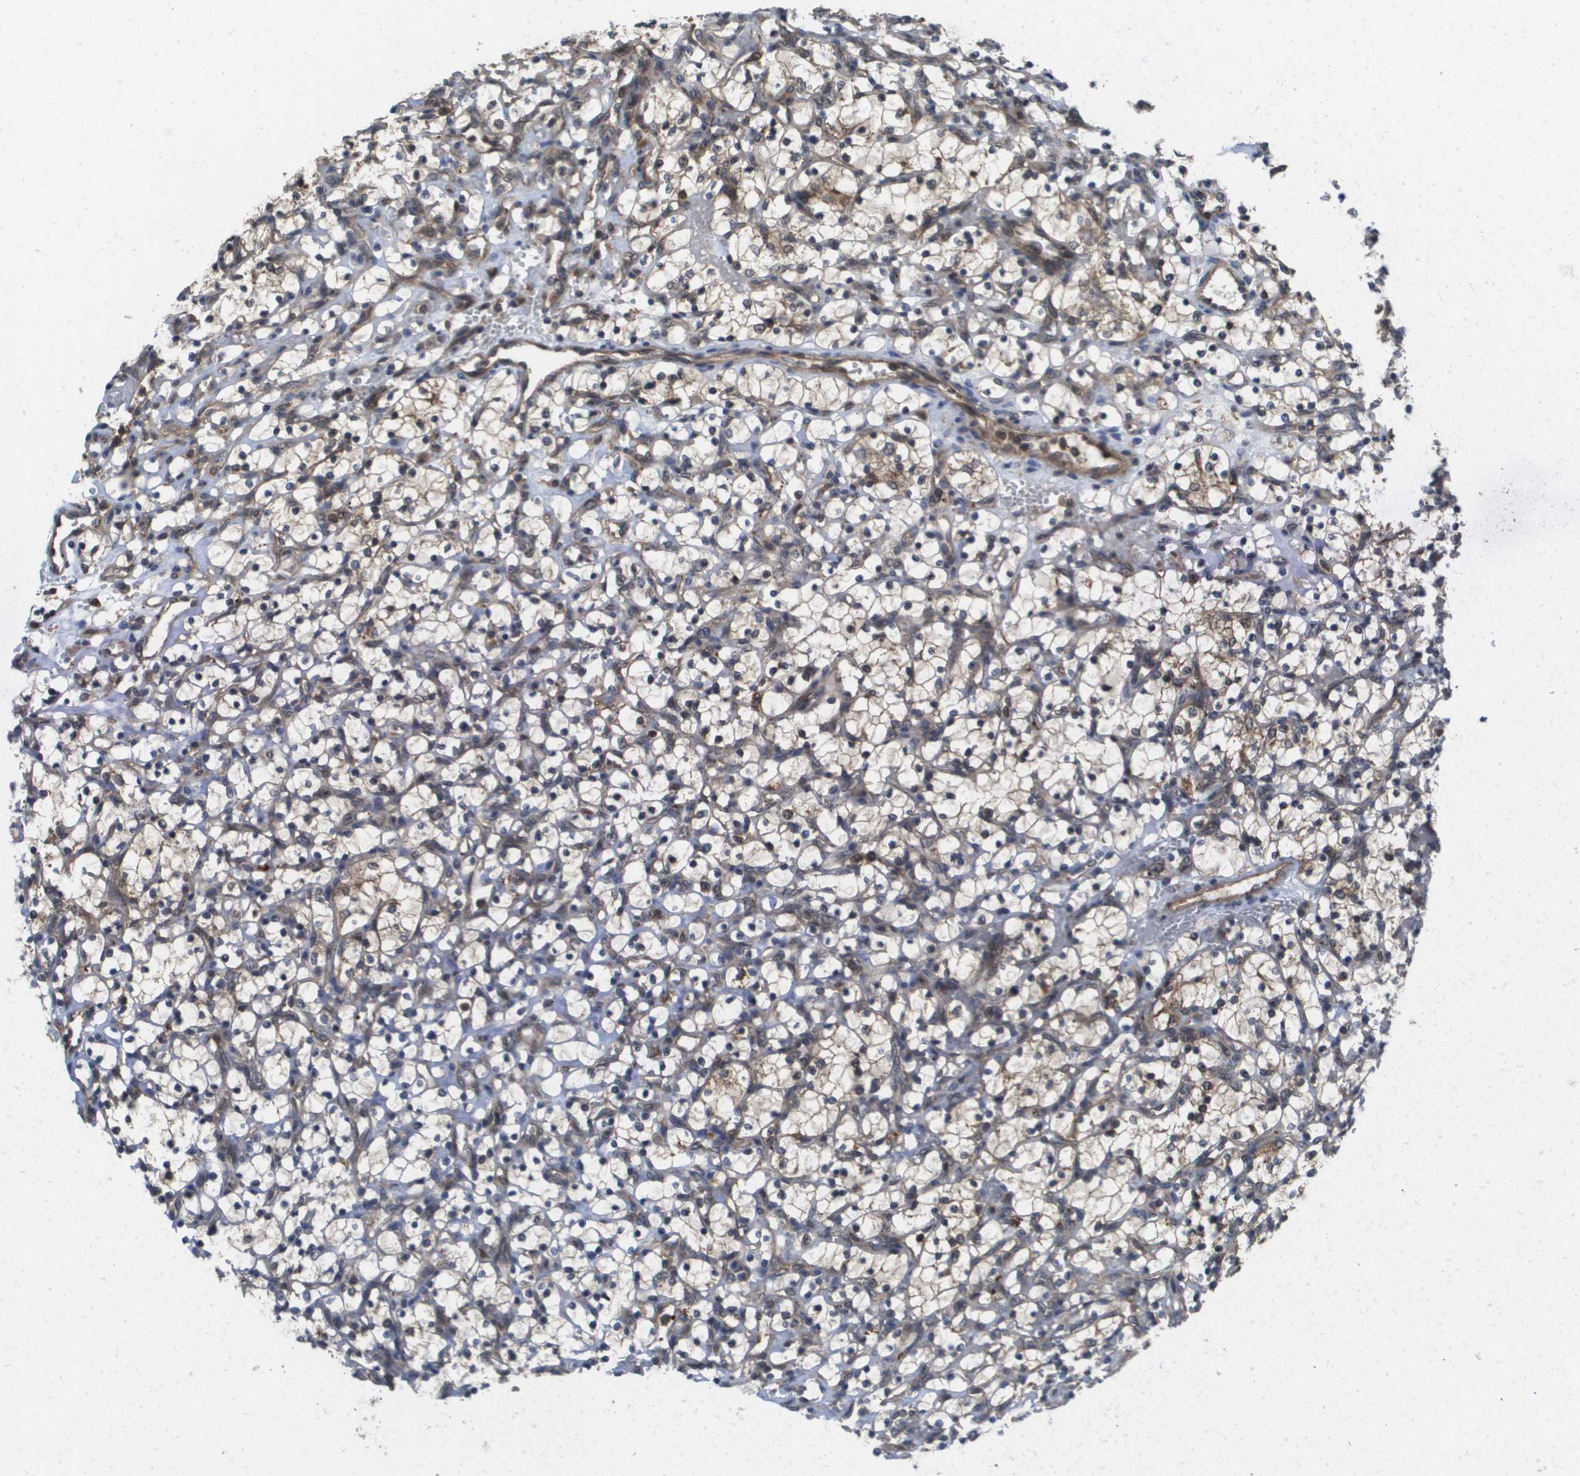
{"staining": {"intensity": "moderate", "quantity": "<25%", "location": "cytoplasmic/membranous,nuclear"}, "tissue": "renal cancer", "cell_type": "Tumor cells", "image_type": "cancer", "snomed": [{"axis": "morphology", "description": "Adenocarcinoma, NOS"}, {"axis": "topography", "description": "Kidney"}], "caption": "Immunohistochemistry (DAB (3,3'-diaminobenzidine)) staining of renal cancer (adenocarcinoma) exhibits moderate cytoplasmic/membranous and nuclear protein positivity in approximately <25% of tumor cells.", "gene": "RBM38", "patient": {"sex": "female", "age": 69}}